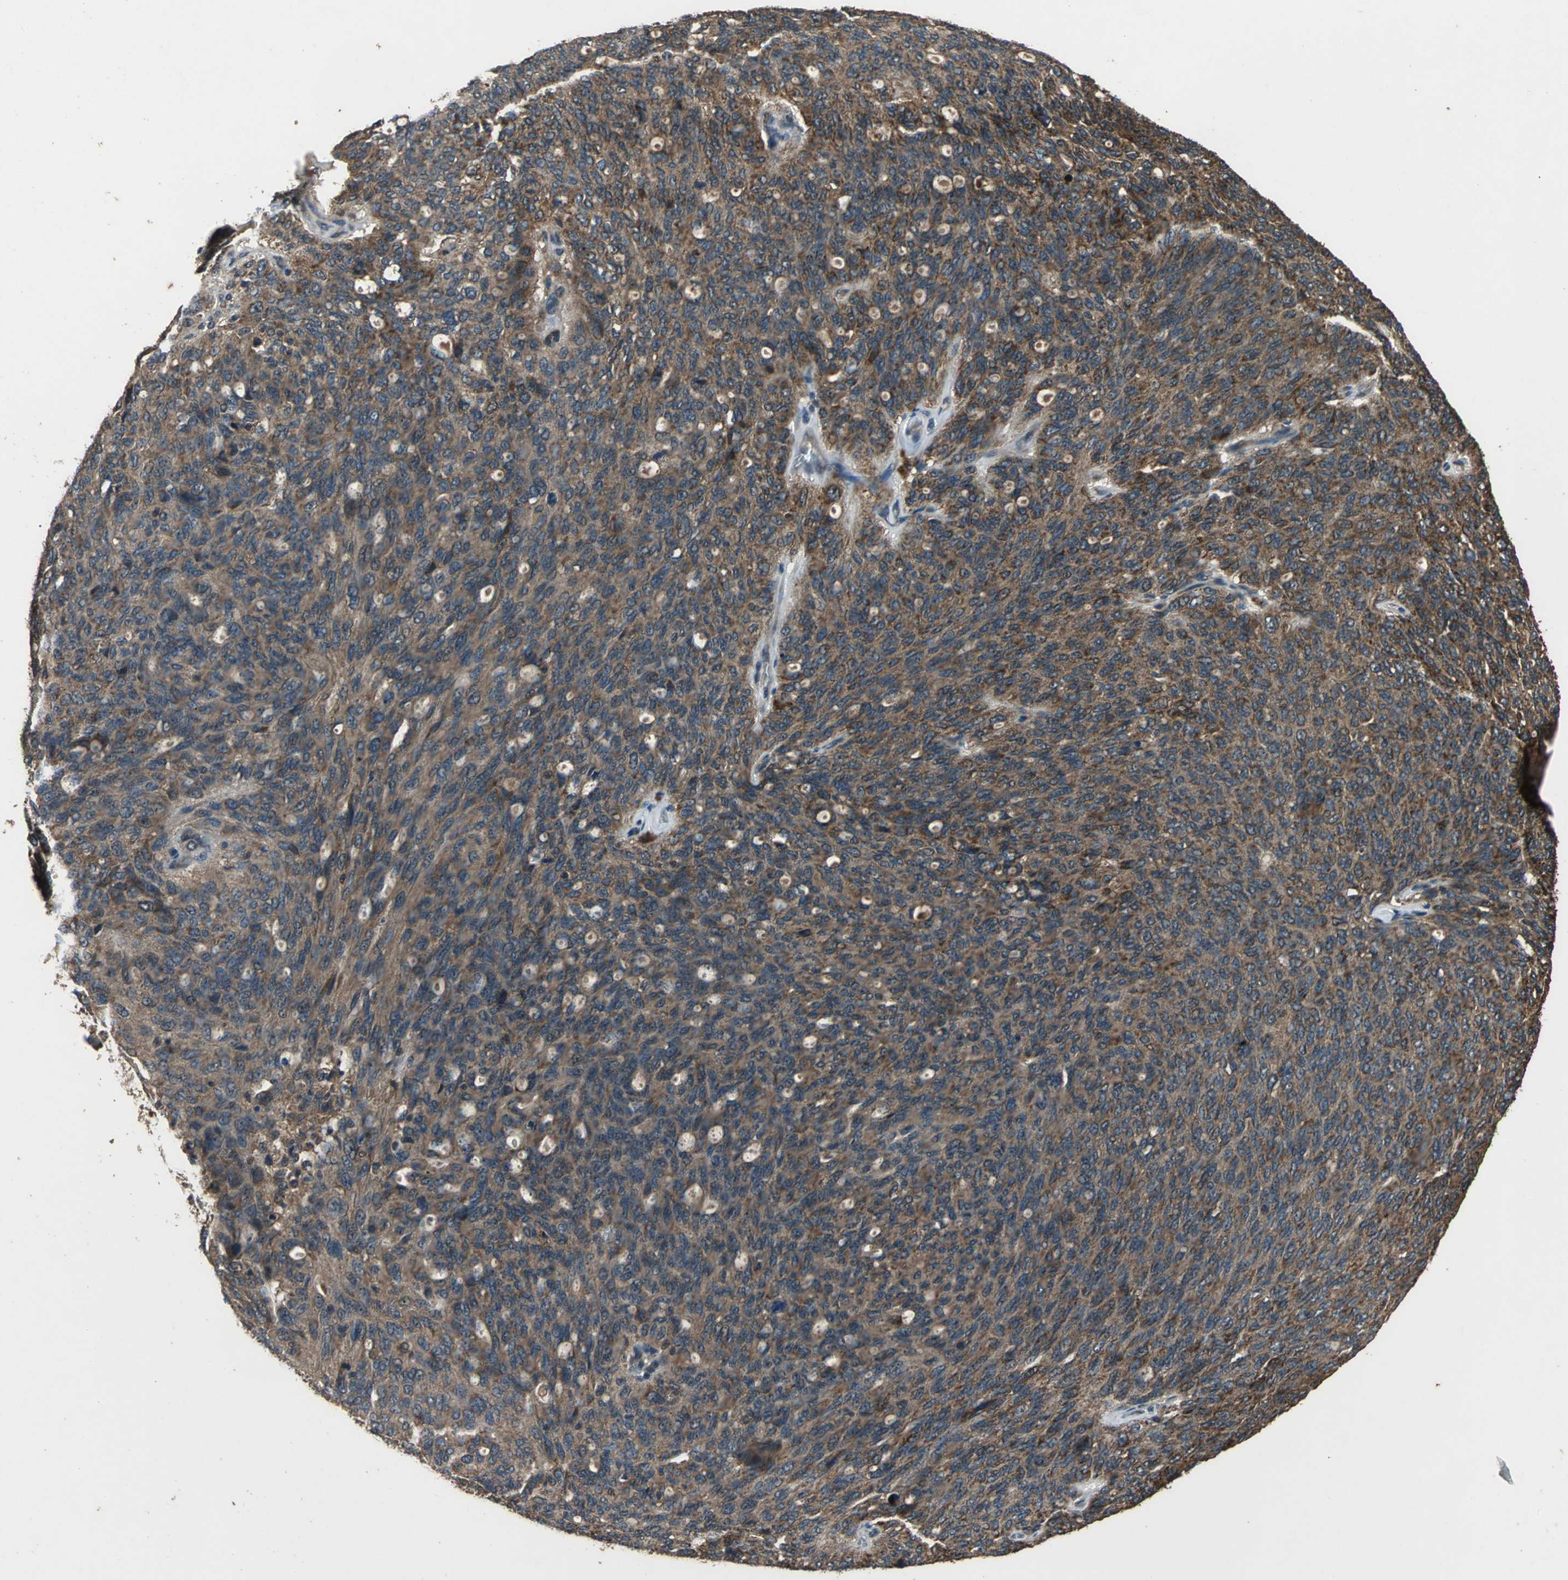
{"staining": {"intensity": "strong", "quantity": ">75%", "location": "cytoplasmic/membranous"}, "tissue": "ovarian cancer", "cell_type": "Tumor cells", "image_type": "cancer", "snomed": [{"axis": "morphology", "description": "Carcinoma, endometroid"}, {"axis": "topography", "description": "Ovary"}], "caption": "A brown stain labels strong cytoplasmic/membranous expression of a protein in endometroid carcinoma (ovarian) tumor cells.", "gene": "ZNF608", "patient": {"sex": "female", "age": 60}}